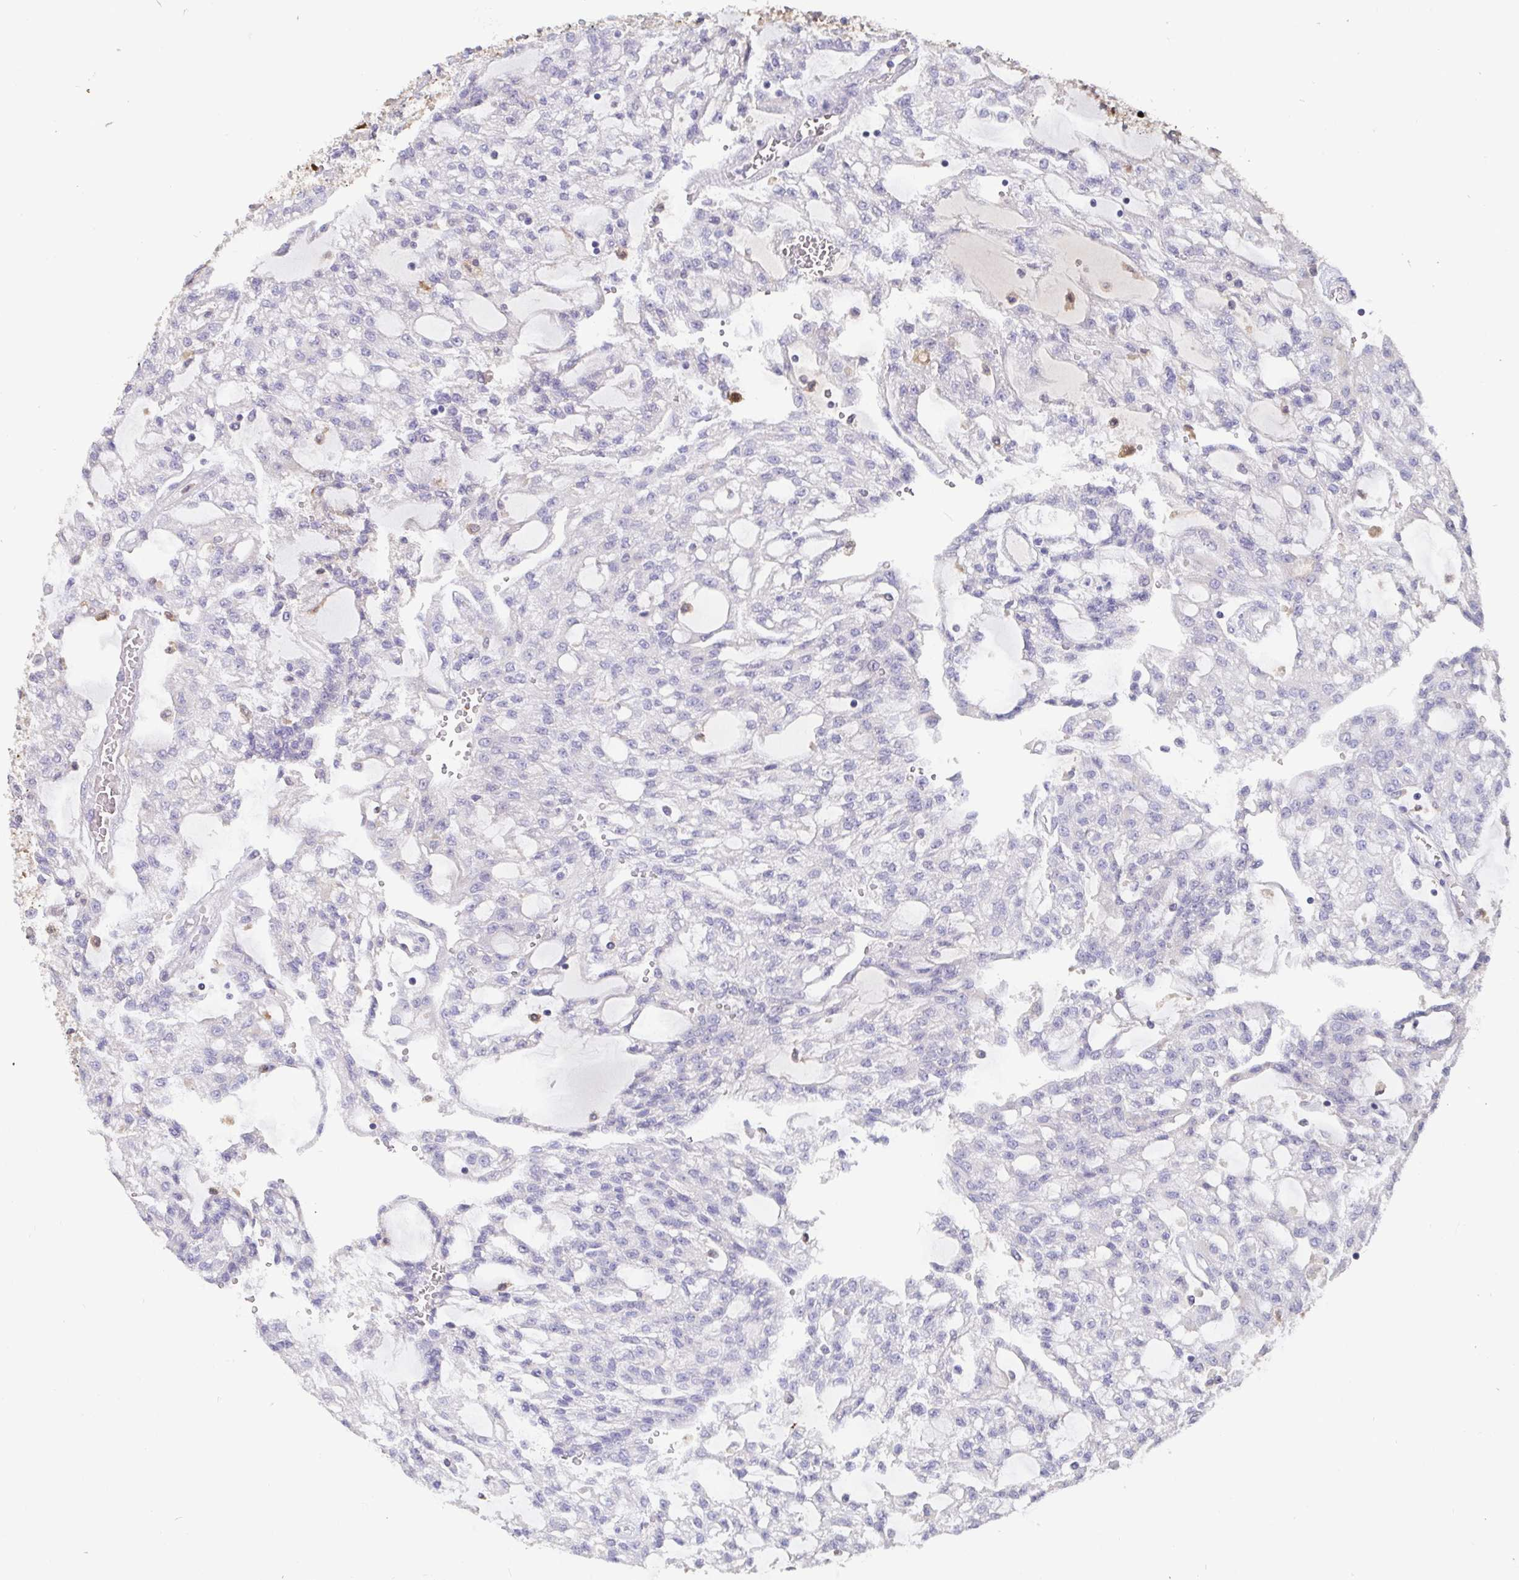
{"staining": {"intensity": "negative", "quantity": "none", "location": "none"}, "tissue": "renal cancer", "cell_type": "Tumor cells", "image_type": "cancer", "snomed": [{"axis": "morphology", "description": "Adenocarcinoma, NOS"}, {"axis": "topography", "description": "Kidney"}], "caption": "Immunohistochemistry histopathology image of neoplastic tissue: renal adenocarcinoma stained with DAB demonstrates no significant protein expression in tumor cells. Nuclei are stained in blue.", "gene": "IDH1", "patient": {"sex": "male", "age": 63}}